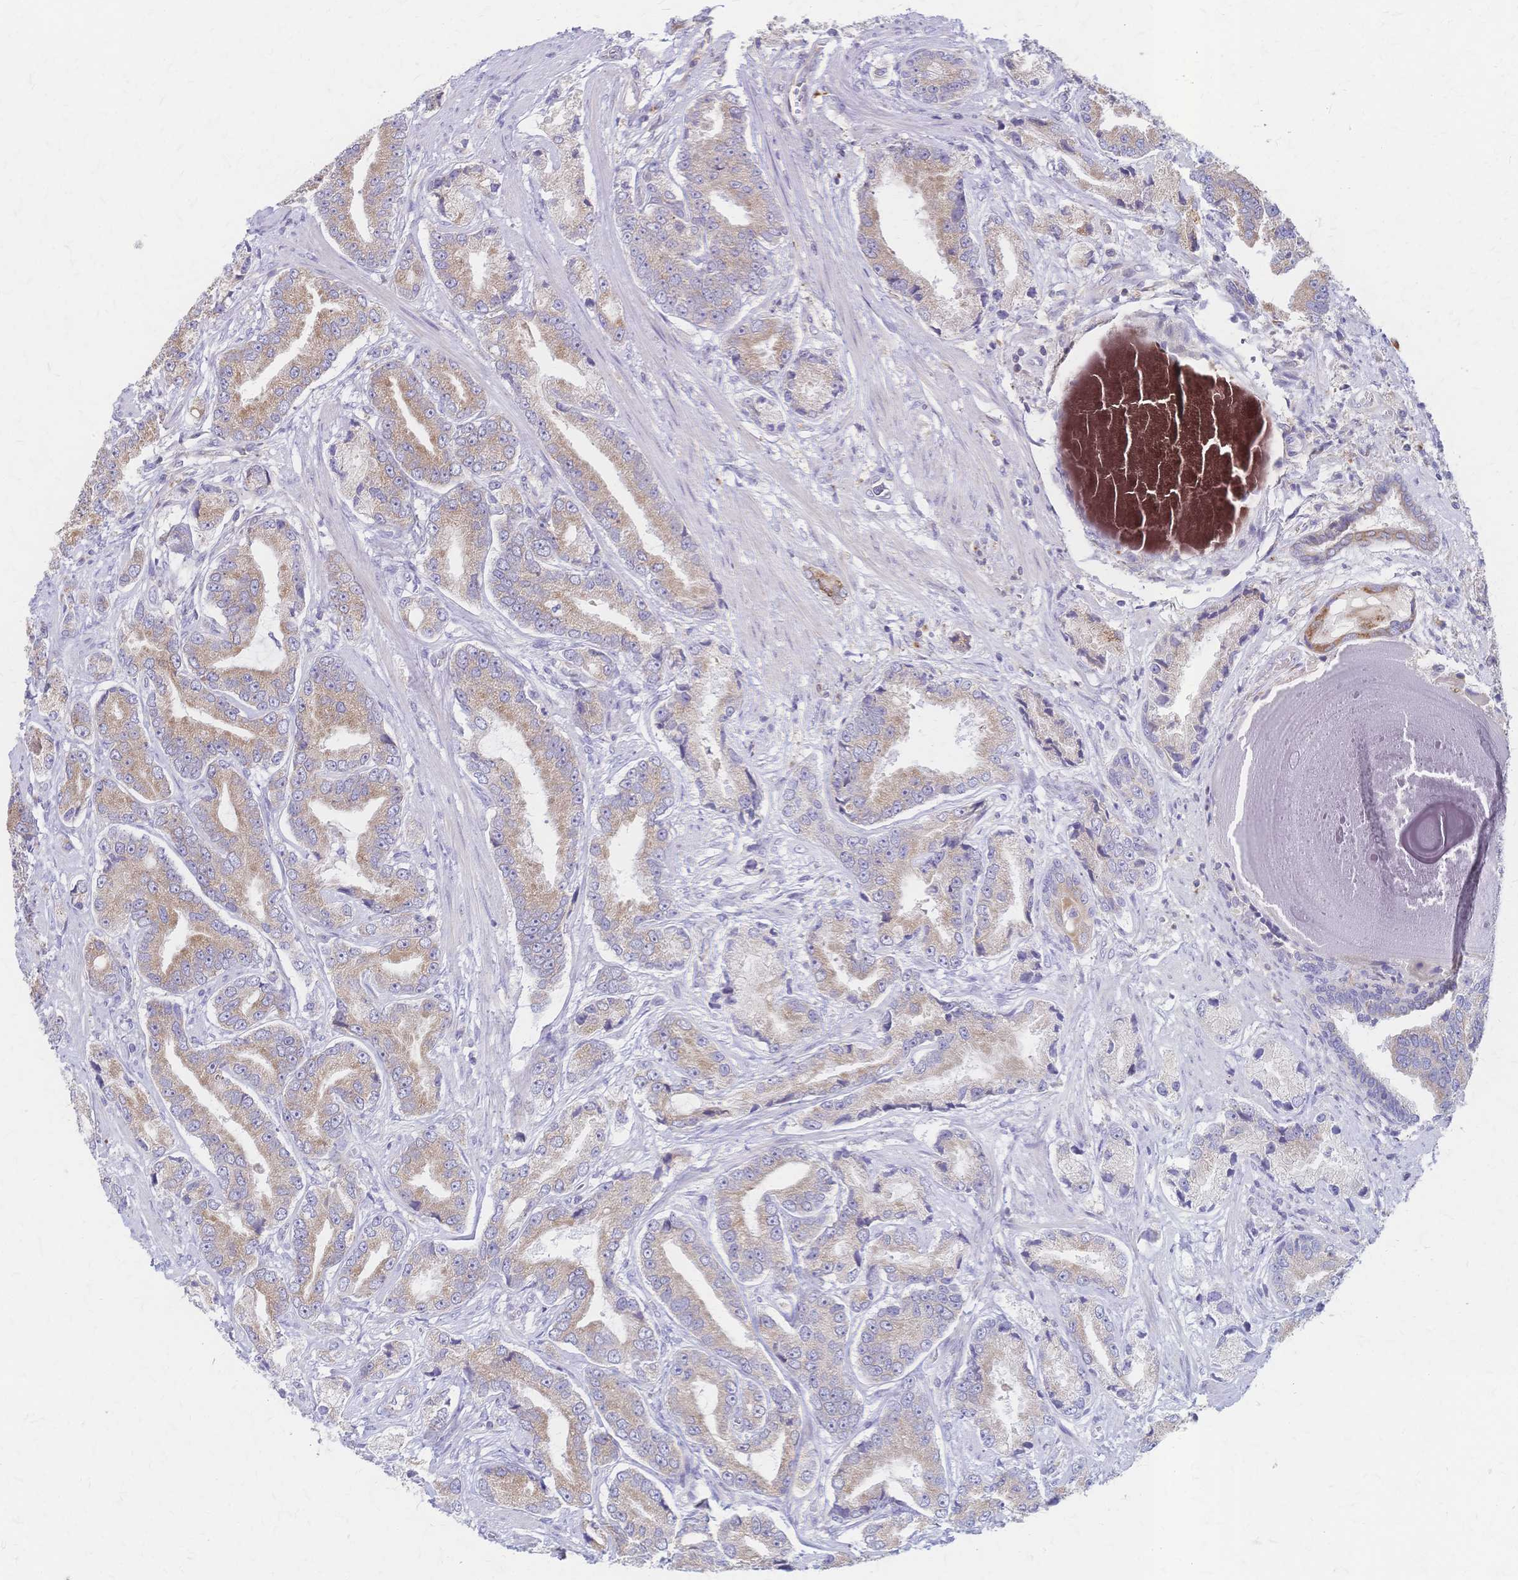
{"staining": {"intensity": "weak", "quantity": ">75%", "location": "cytoplasmic/membranous"}, "tissue": "prostate cancer", "cell_type": "Tumor cells", "image_type": "cancer", "snomed": [{"axis": "morphology", "description": "Adenocarcinoma, High grade"}, {"axis": "topography", "description": "Prostate and seminal vesicle, NOS"}], "caption": "High-power microscopy captured an IHC micrograph of prostate high-grade adenocarcinoma, revealing weak cytoplasmic/membranous staining in about >75% of tumor cells. Nuclei are stained in blue.", "gene": "CYB5A", "patient": {"sex": "male", "age": 61}}